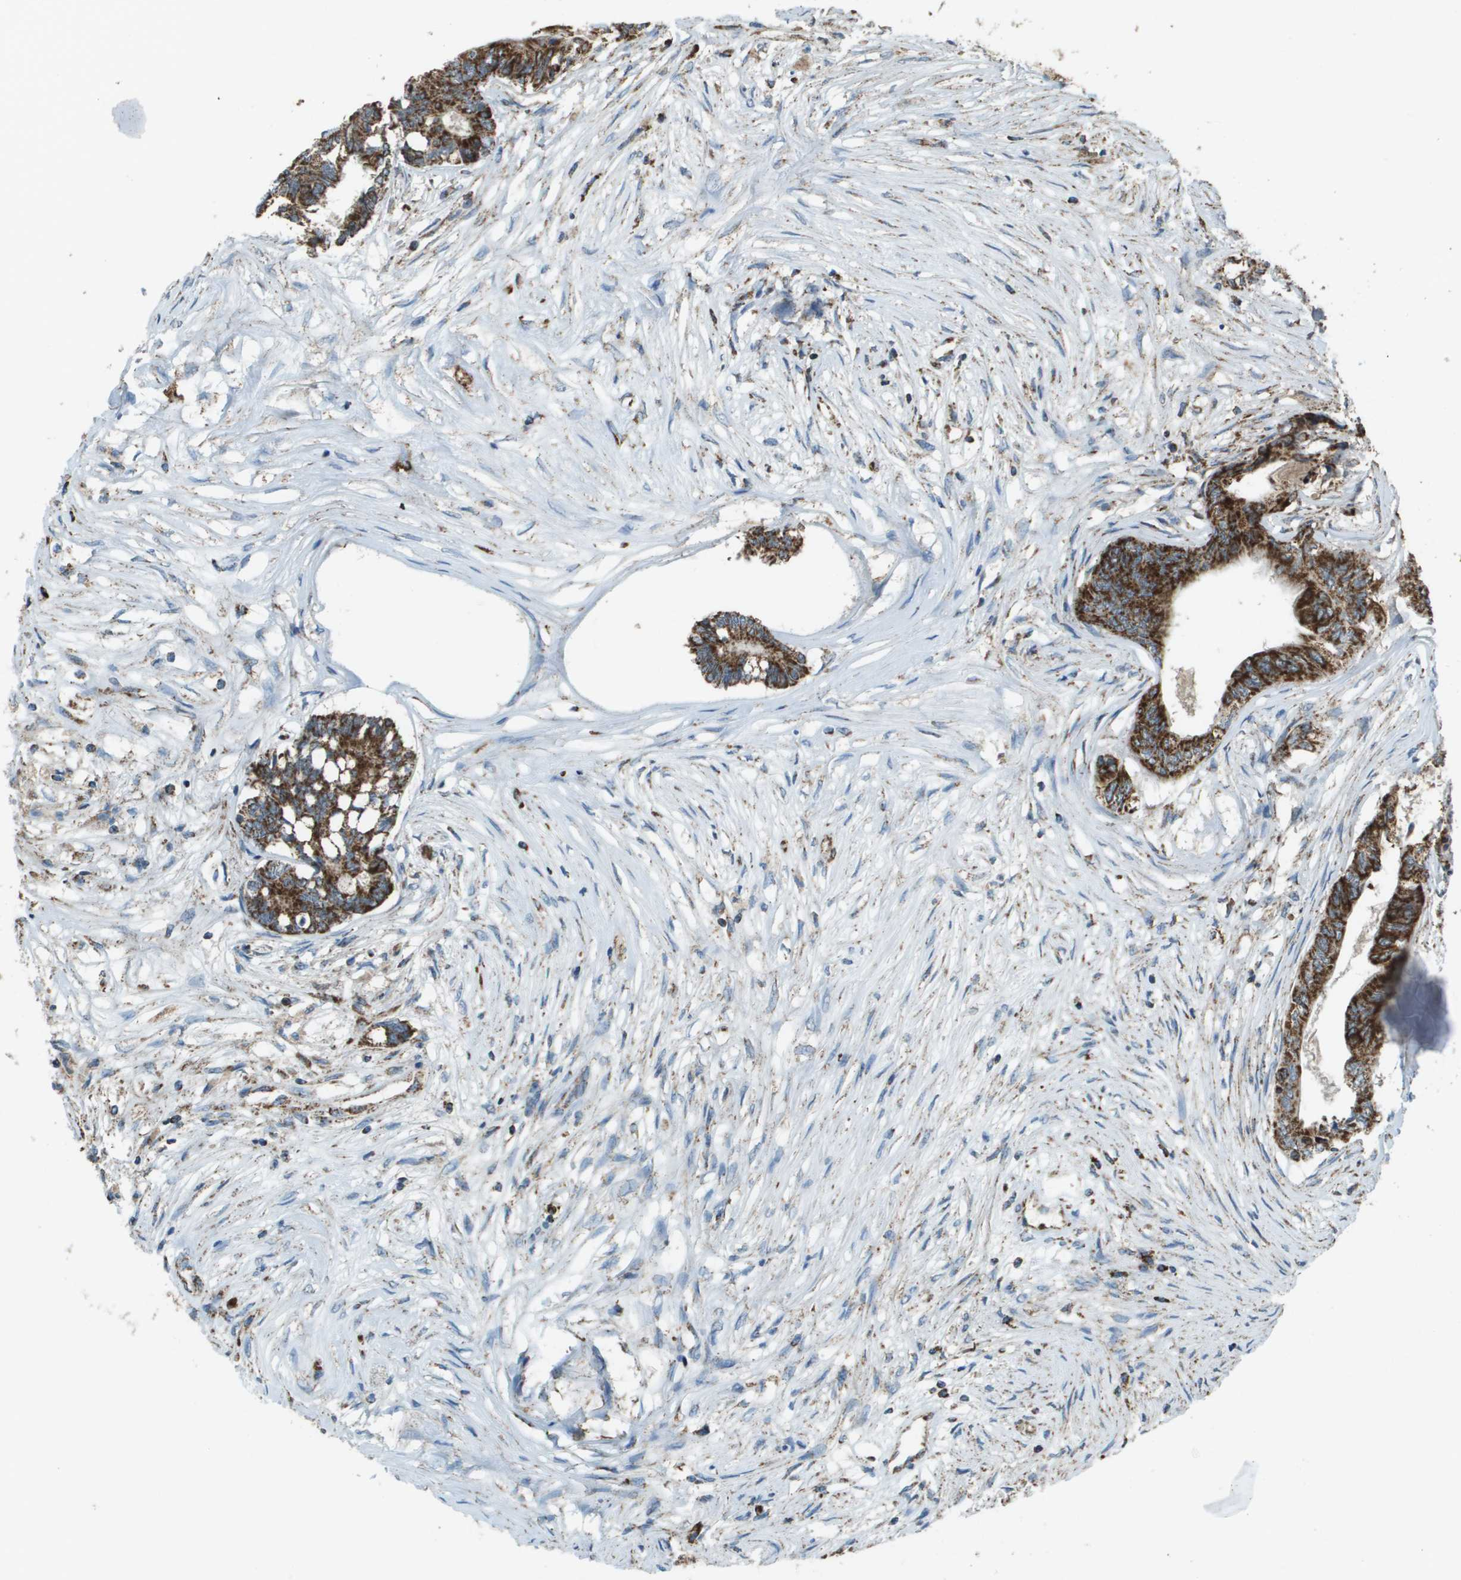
{"staining": {"intensity": "strong", "quantity": ">75%", "location": "cytoplasmic/membranous"}, "tissue": "colorectal cancer", "cell_type": "Tumor cells", "image_type": "cancer", "snomed": [{"axis": "morphology", "description": "Adenocarcinoma, NOS"}, {"axis": "topography", "description": "Rectum"}], "caption": "A histopathology image of human colorectal cancer (adenocarcinoma) stained for a protein exhibits strong cytoplasmic/membranous brown staining in tumor cells.", "gene": "FH", "patient": {"sex": "male", "age": 63}}